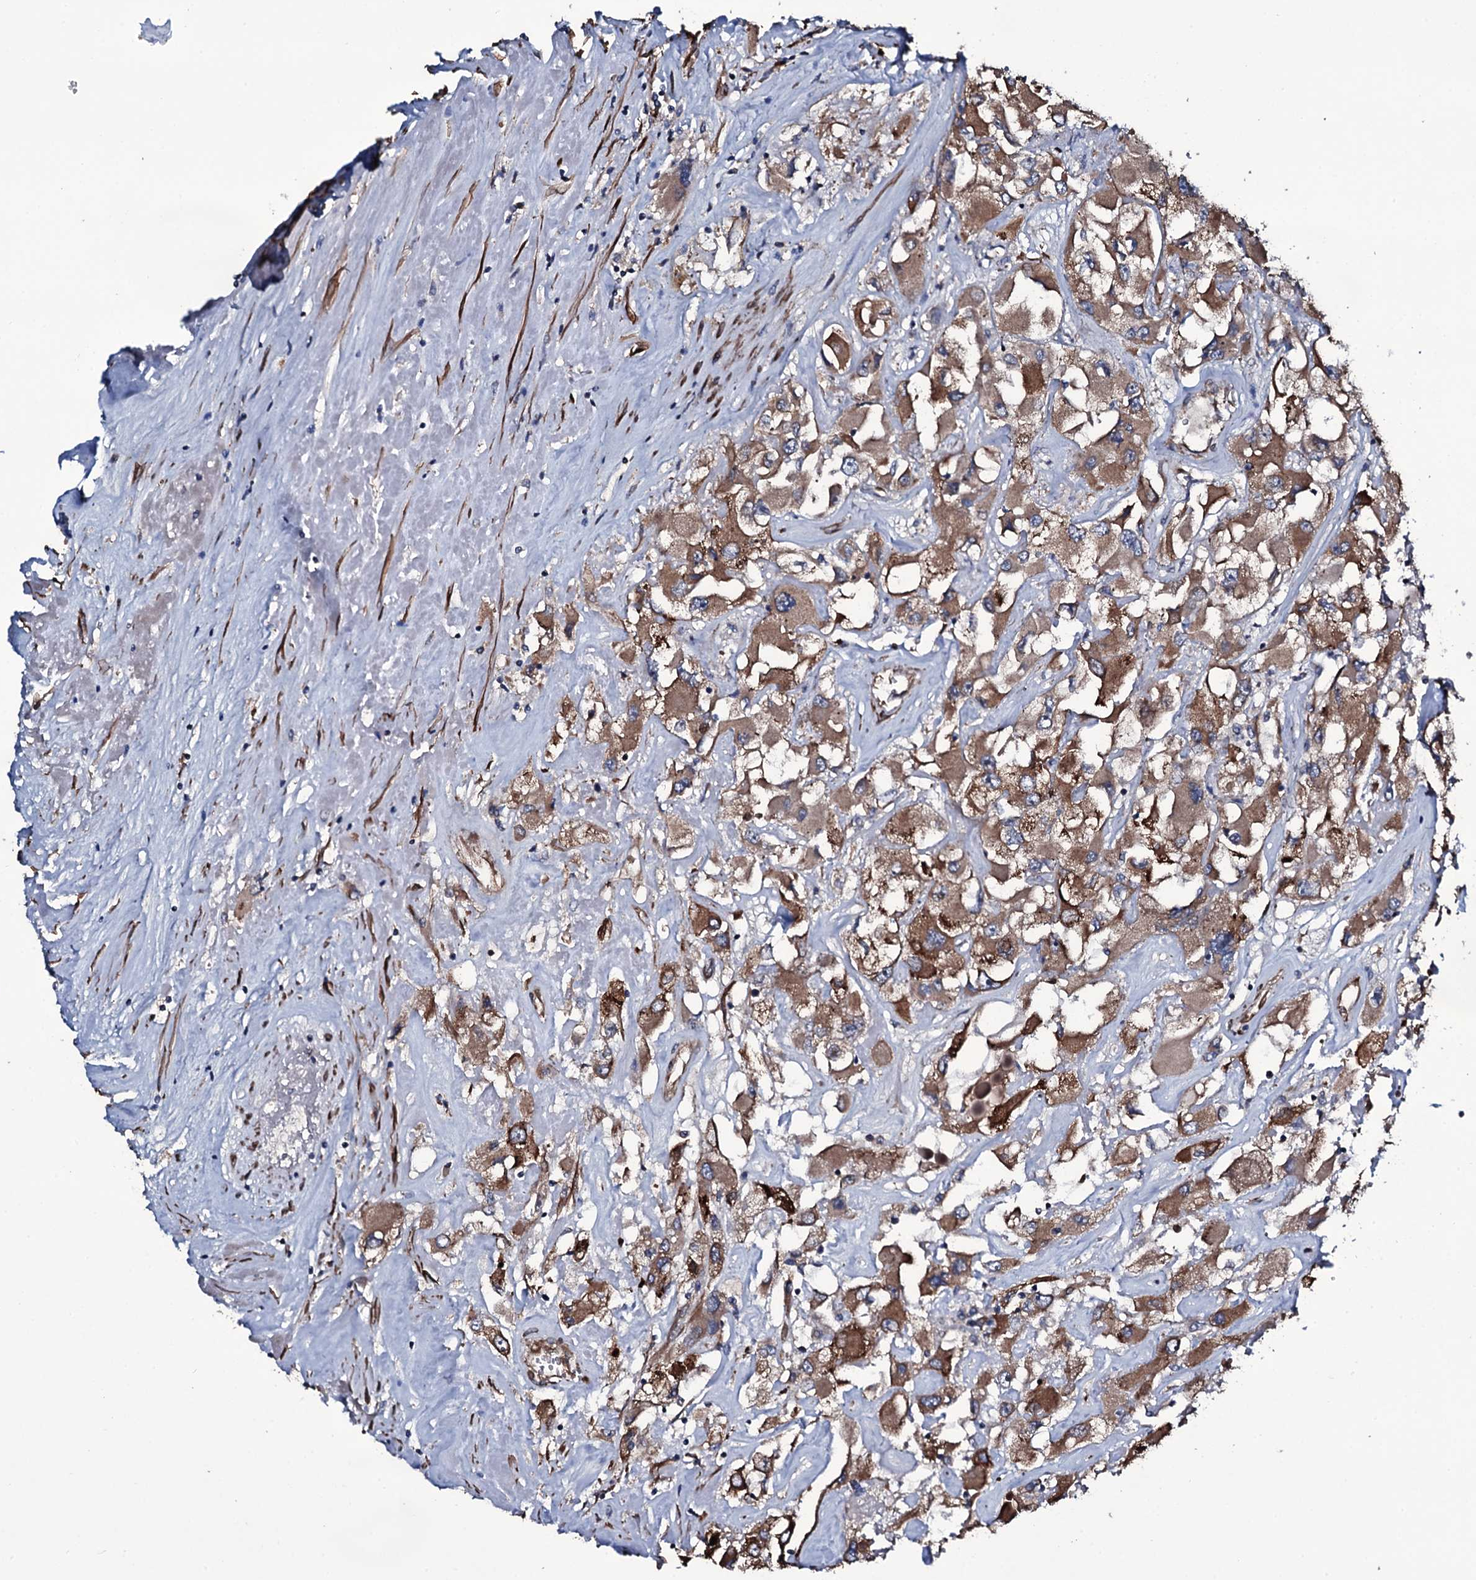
{"staining": {"intensity": "moderate", "quantity": ">75%", "location": "cytoplasmic/membranous"}, "tissue": "renal cancer", "cell_type": "Tumor cells", "image_type": "cancer", "snomed": [{"axis": "morphology", "description": "Adenocarcinoma, NOS"}, {"axis": "topography", "description": "Kidney"}], "caption": "Immunohistochemistry (IHC) micrograph of human renal cancer (adenocarcinoma) stained for a protein (brown), which exhibits medium levels of moderate cytoplasmic/membranous staining in approximately >75% of tumor cells.", "gene": "WIPF3", "patient": {"sex": "female", "age": 52}}